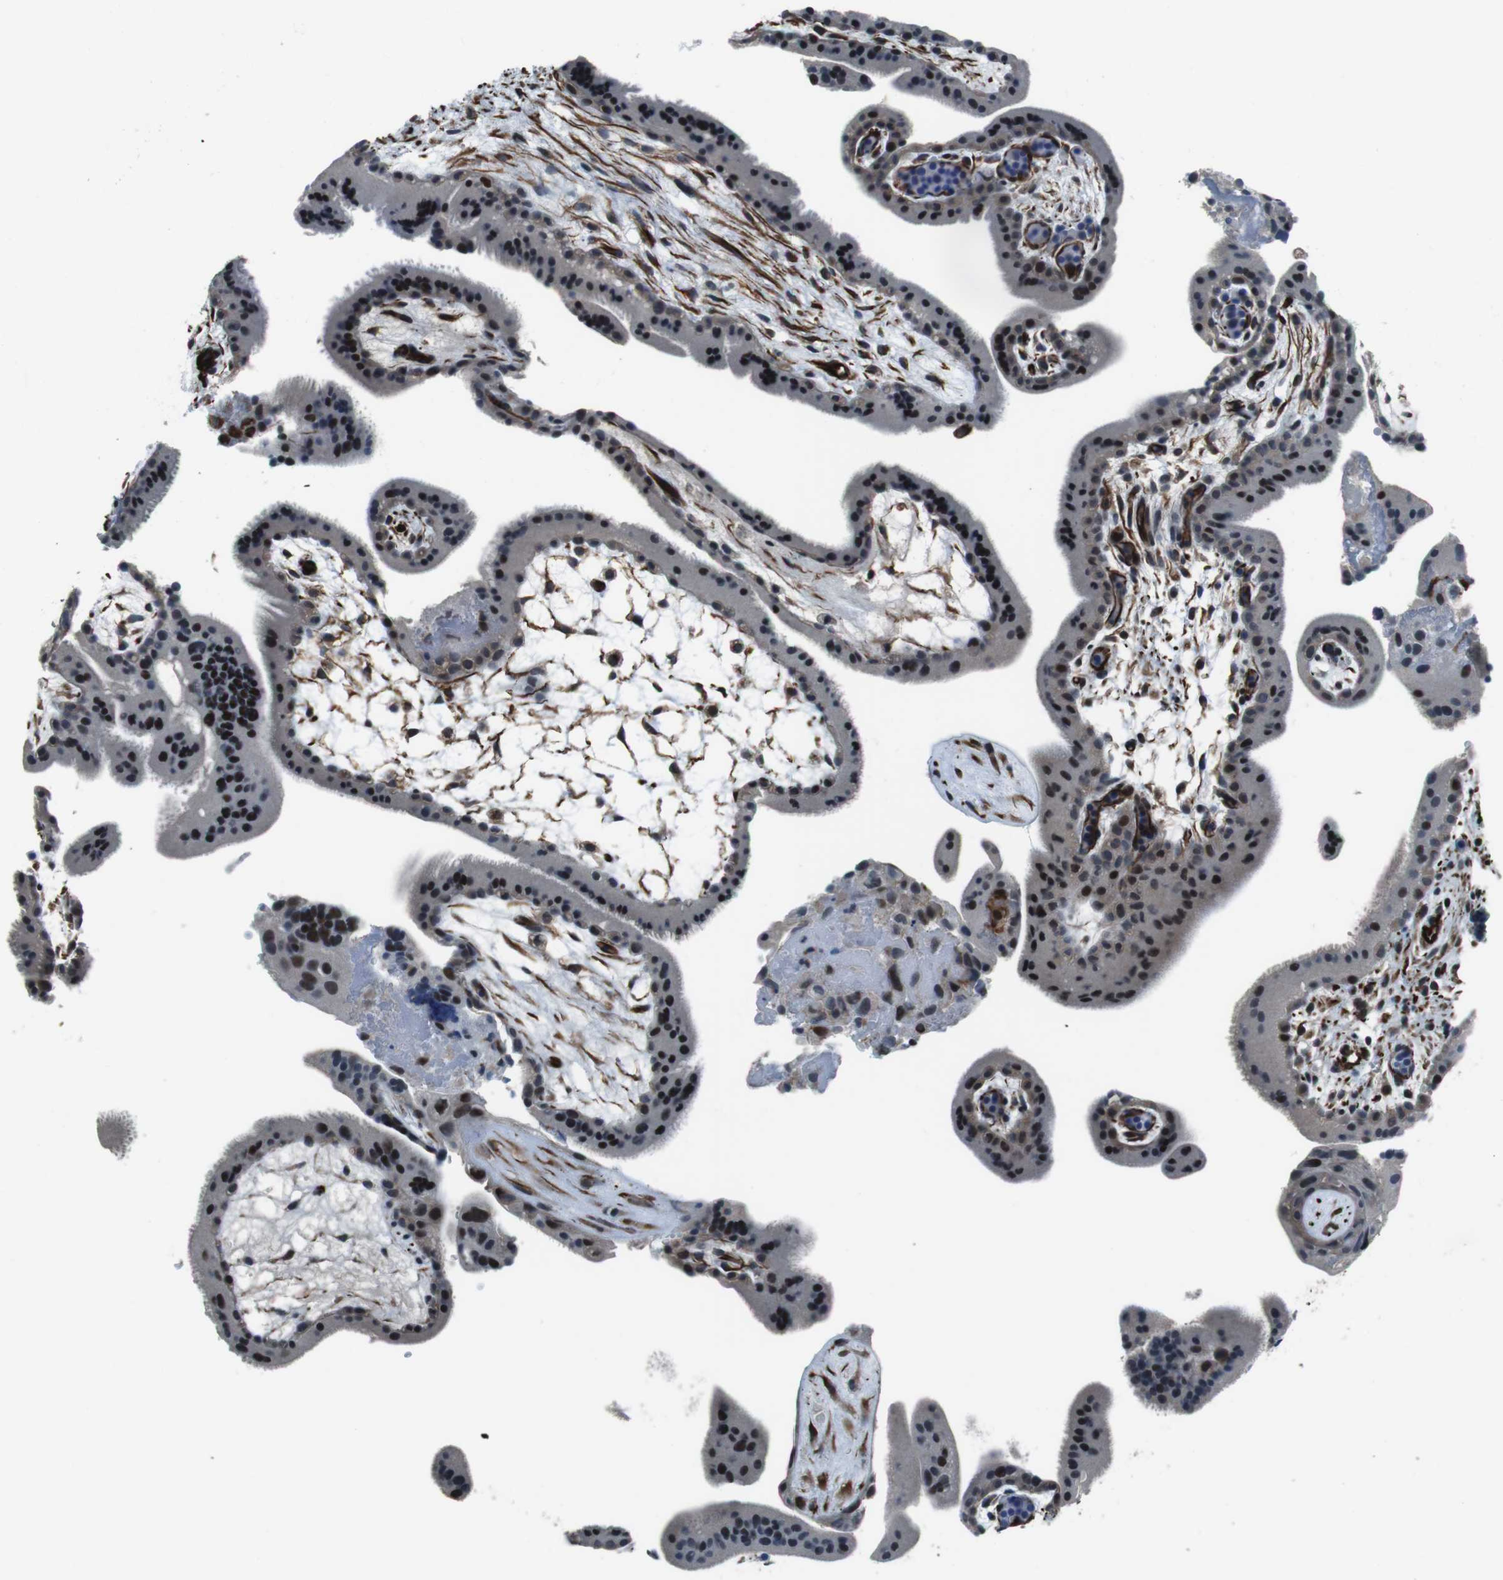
{"staining": {"intensity": "strong", "quantity": "25%-75%", "location": "nuclear"}, "tissue": "placenta", "cell_type": "Trophoblastic cells", "image_type": "normal", "snomed": [{"axis": "morphology", "description": "Normal tissue, NOS"}, {"axis": "topography", "description": "Placenta"}], "caption": "Normal placenta shows strong nuclear expression in about 25%-75% of trophoblastic cells, visualized by immunohistochemistry. (Stains: DAB in brown, nuclei in blue, Microscopy: brightfield microscopy at high magnification).", "gene": "LRRC49", "patient": {"sex": "female", "age": 19}}